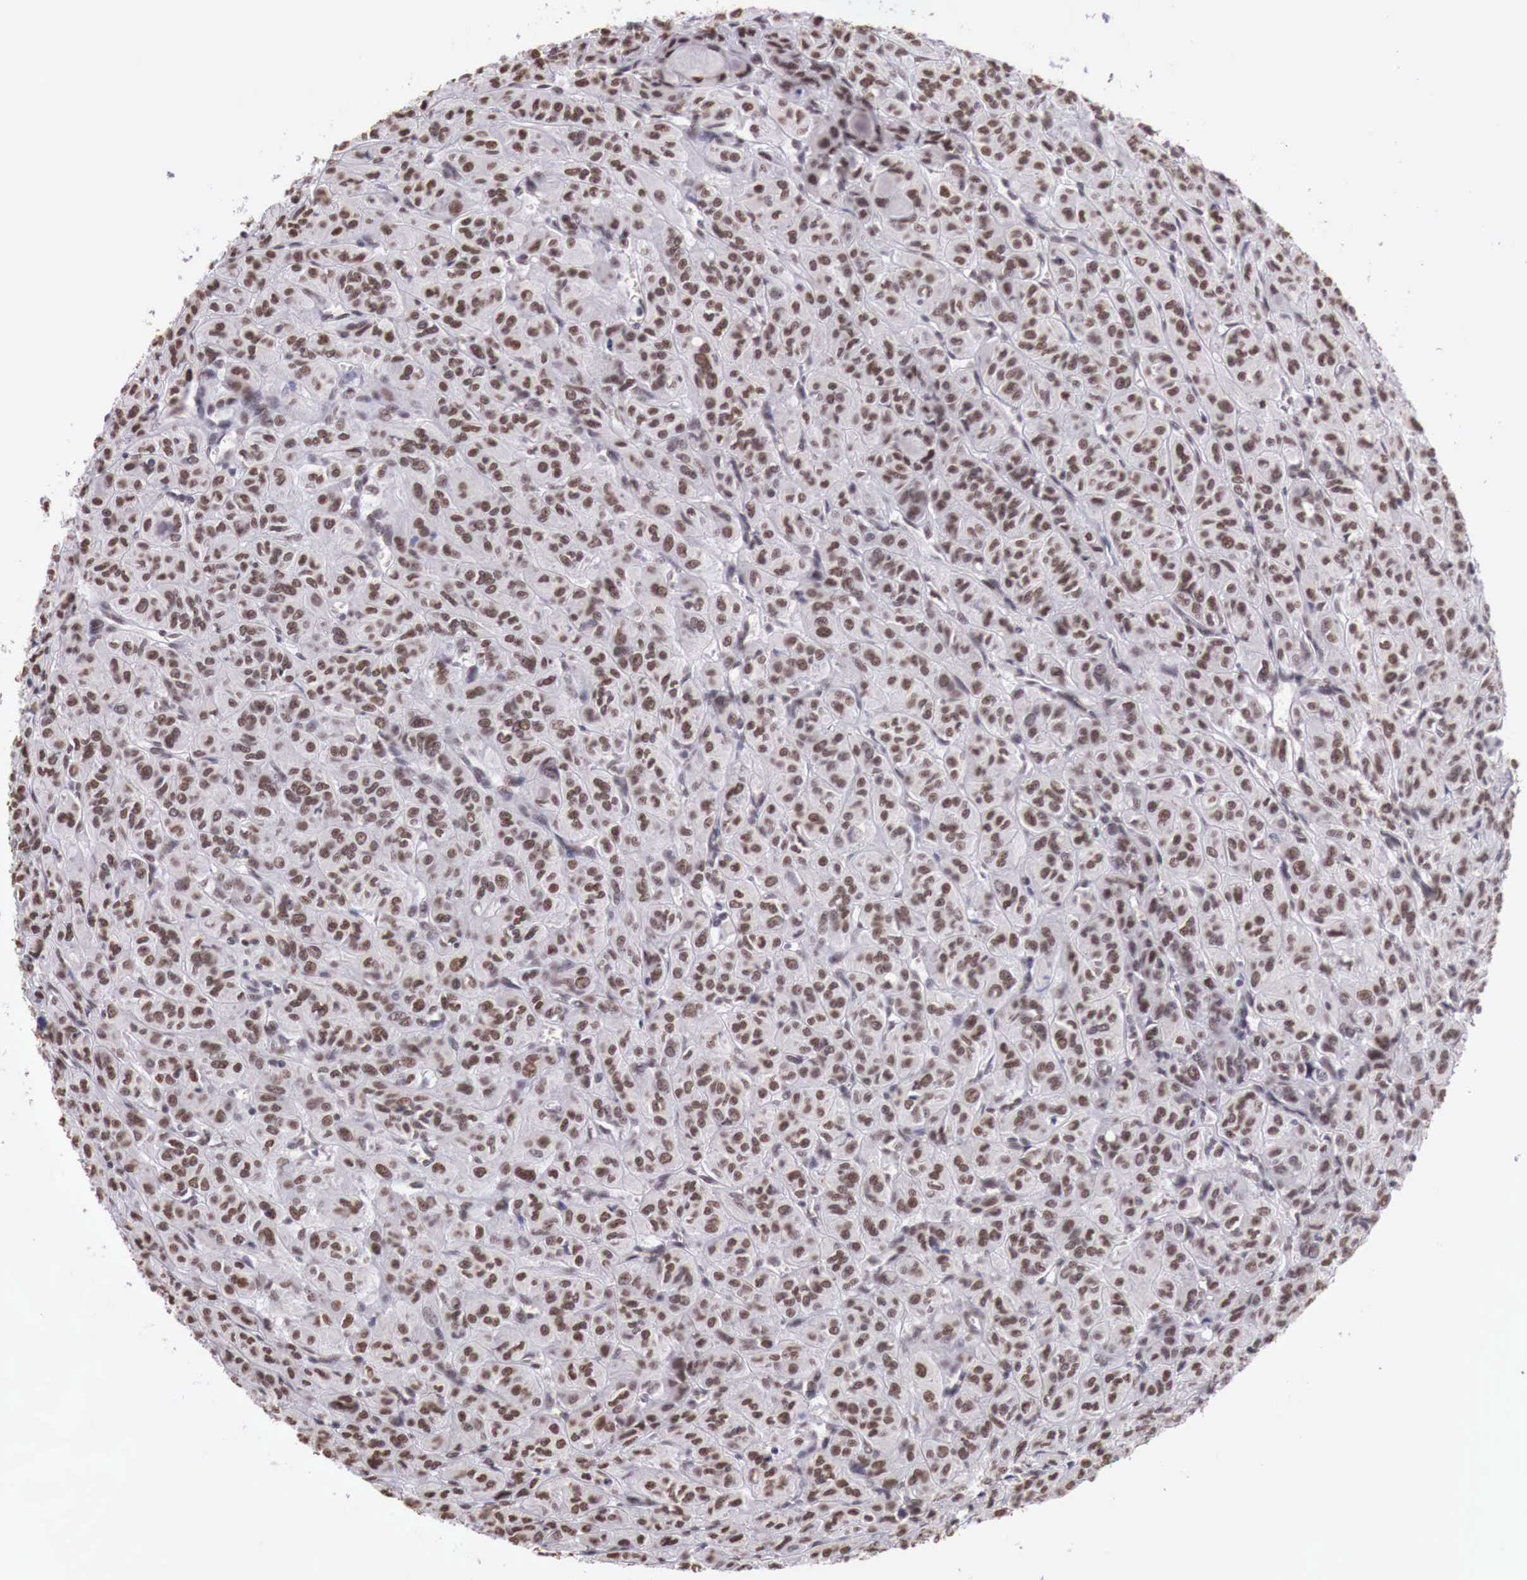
{"staining": {"intensity": "strong", "quantity": ">75%", "location": "cytoplasmic/membranous,nuclear"}, "tissue": "thyroid cancer", "cell_type": "Tumor cells", "image_type": "cancer", "snomed": [{"axis": "morphology", "description": "Follicular adenoma carcinoma, NOS"}, {"axis": "topography", "description": "Thyroid gland"}], "caption": "This is an image of immunohistochemistry (IHC) staining of thyroid follicular adenoma carcinoma, which shows strong staining in the cytoplasmic/membranous and nuclear of tumor cells.", "gene": "FOXP2", "patient": {"sex": "female", "age": 71}}